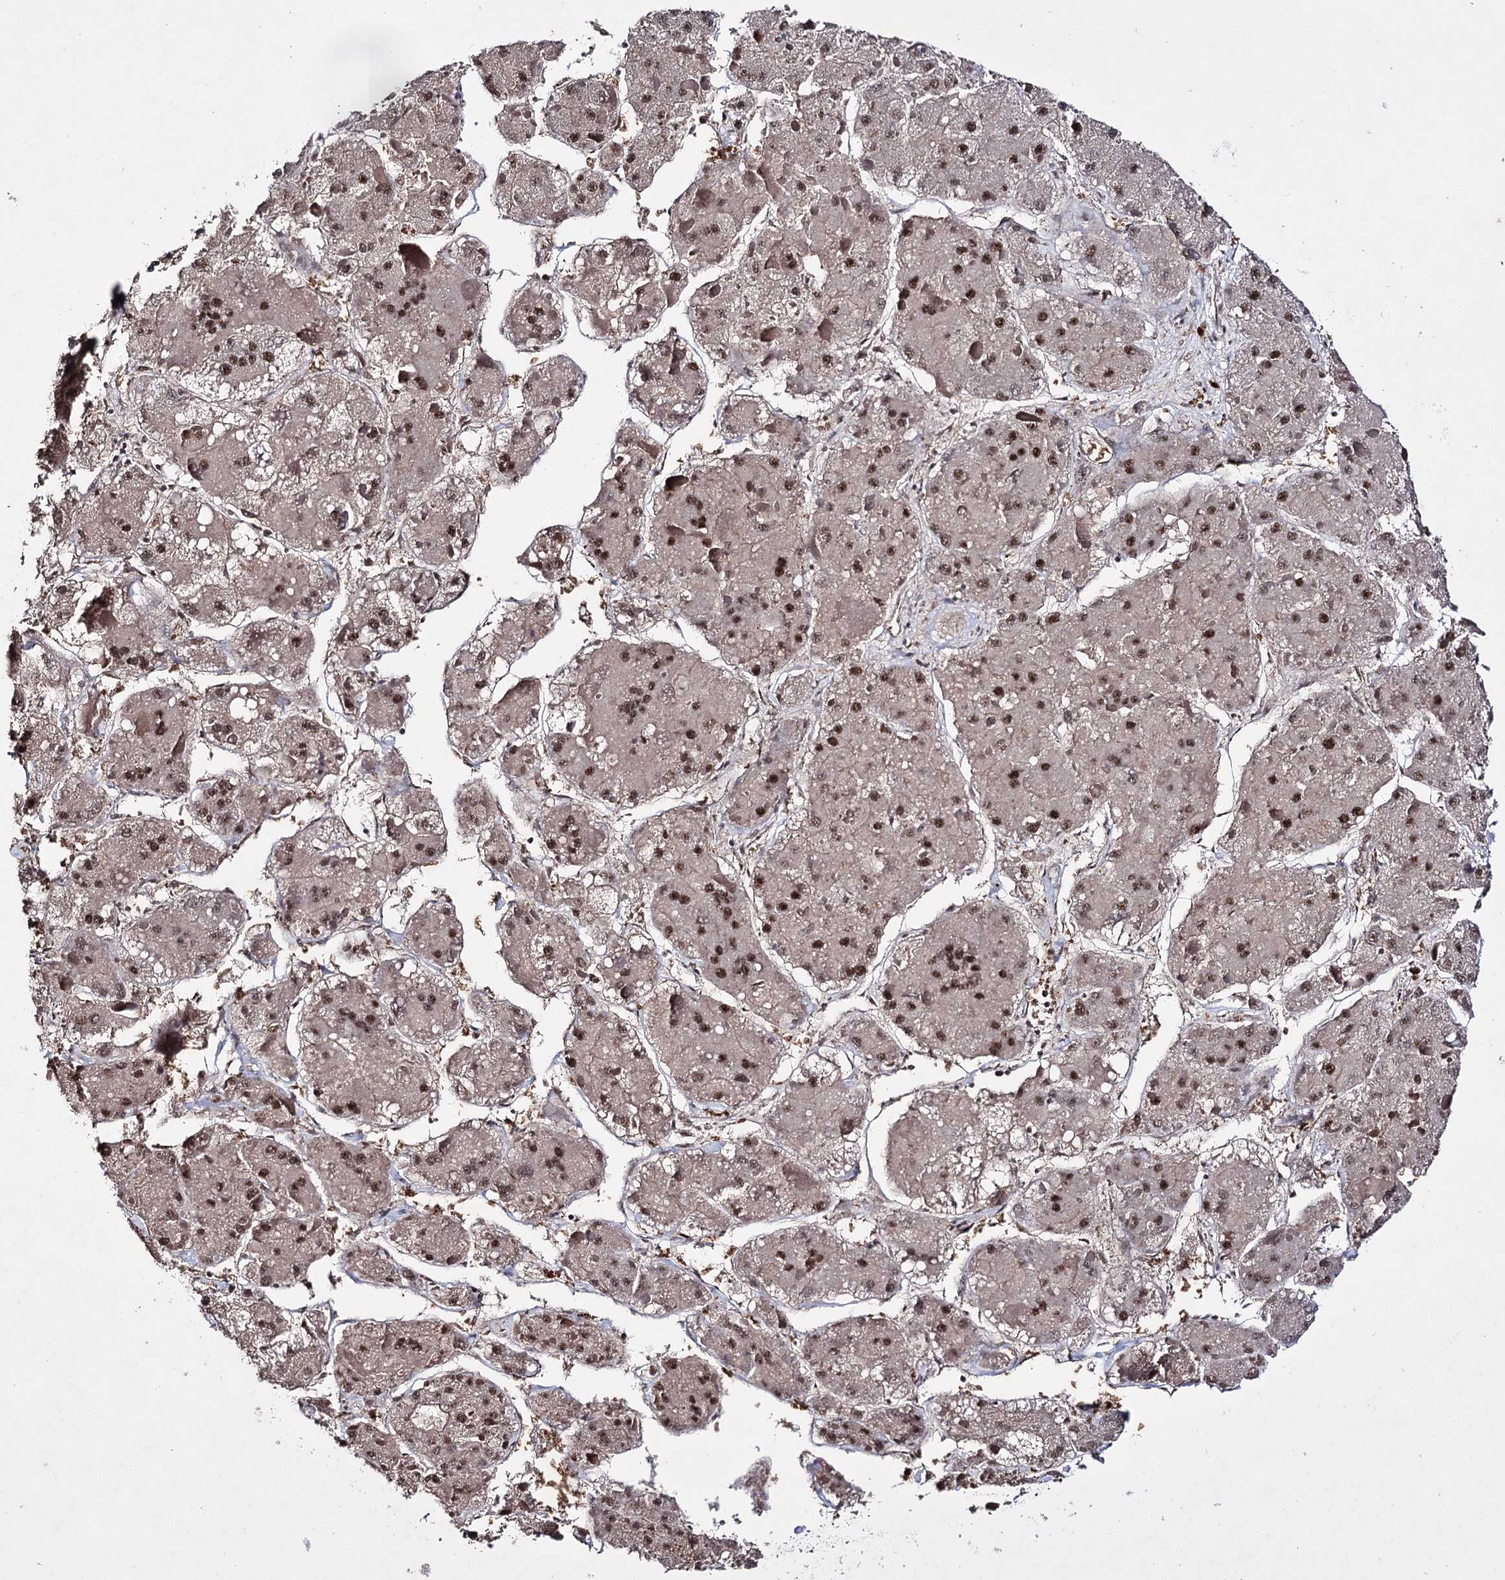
{"staining": {"intensity": "moderate", "quantity": ">75%", "location": "nuclear"}, "tissue": "liver cancer", "cell_type": "Tumor cells", "image_type": "cancer", "snomed": [{"axis": "morphology", "description": "Carcinoma, Hepatocellular, NOS"}, {"axis": "topography", "description": "Liver"}], "caption": "Liver cancer stained with DAB (3,3'-diaminobenzidine) immunohistochemistry (IHC) displays medium levels of moderate nuclear positivity in about >75% of tumor cells. (brown staining indicates protein expression, while blue staining denotes nuclei).", "gene": "PRPF40A", "patient": {"sex": "female", "age": 73}}